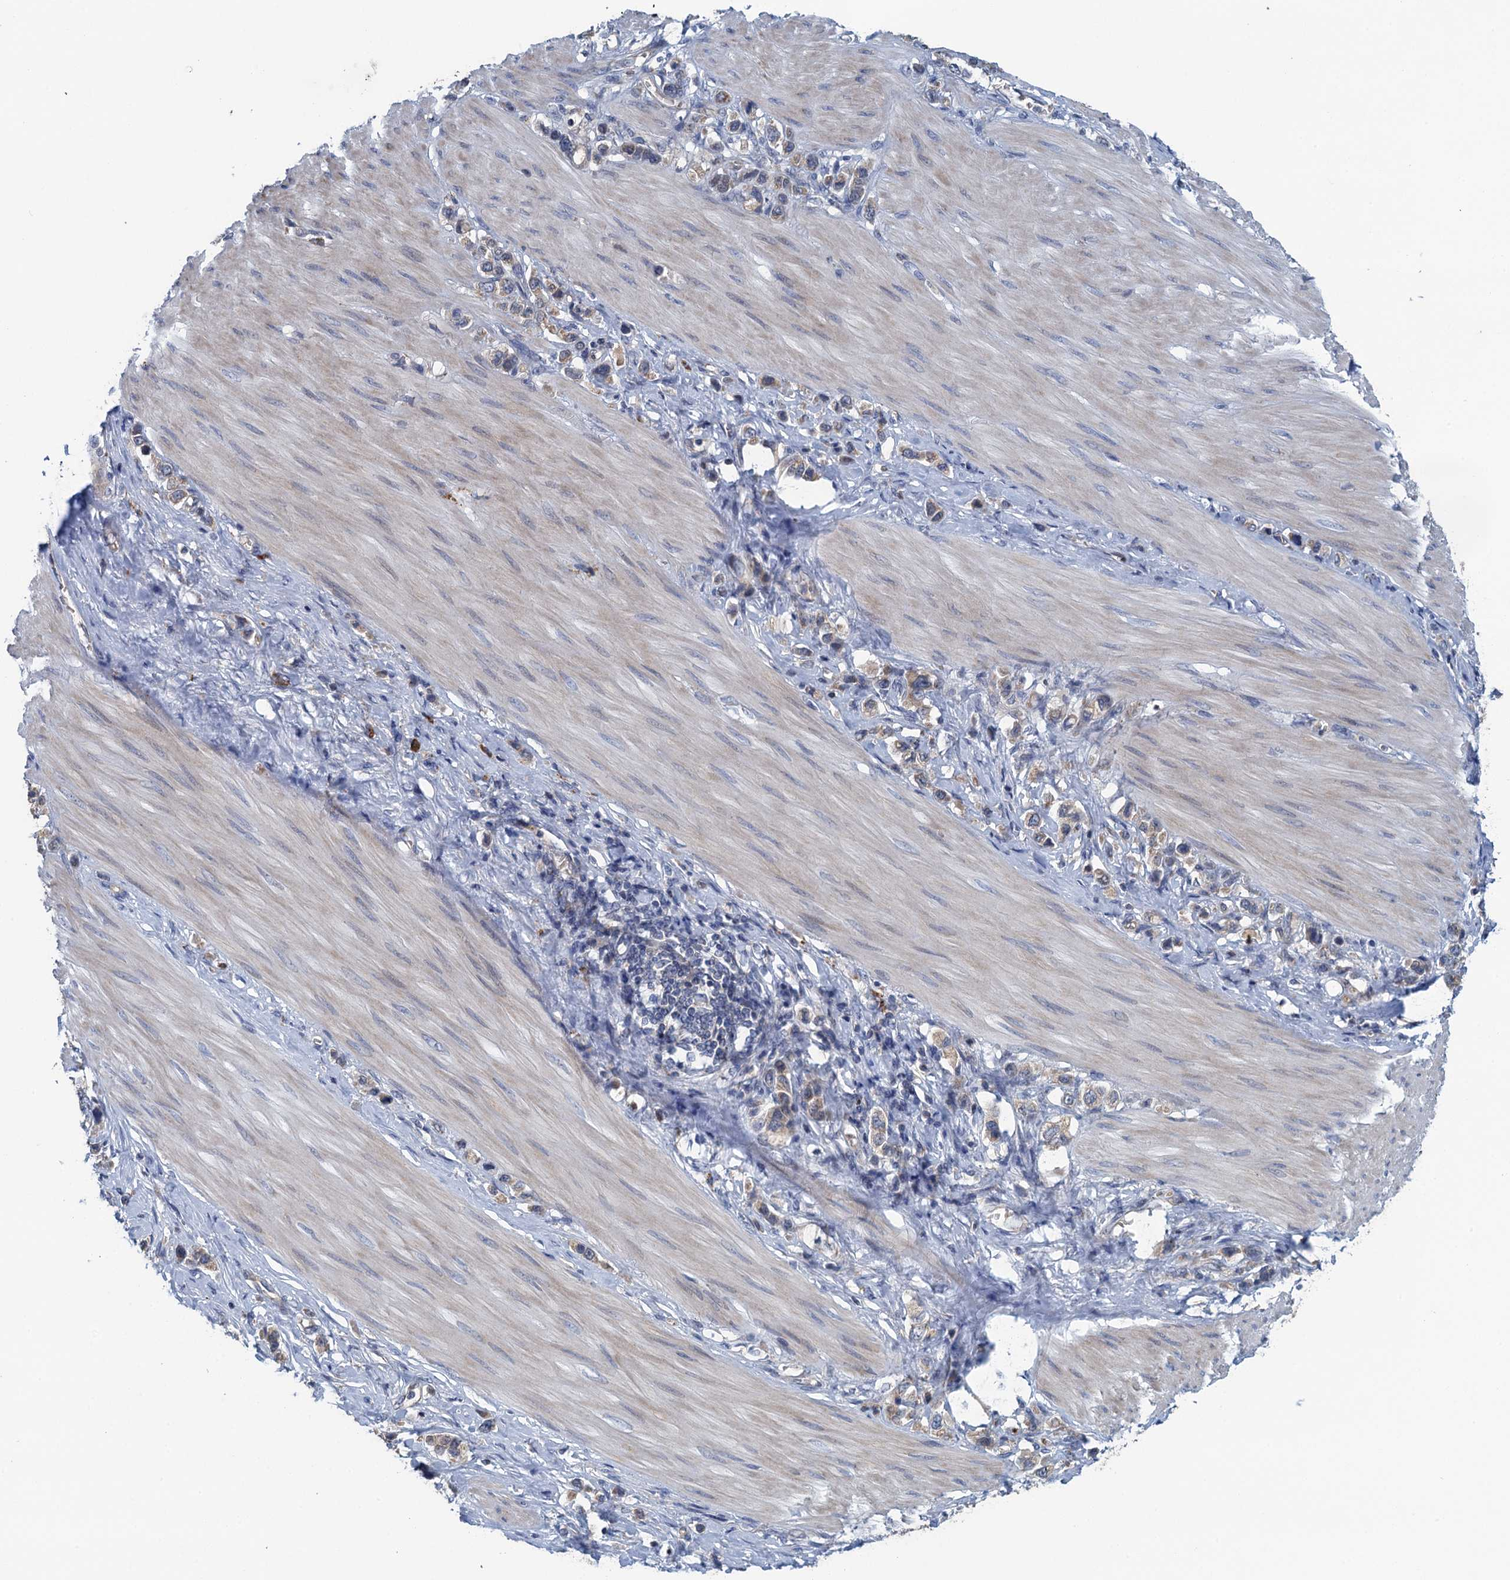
{"staining": {"intensity": "weak", "quantity": "25%-75%", "location": "cytoplasmic/membranous"}, "tissue": "stomach cancer", "cell_type": "Tumor cells", "image_type": "cancer", "snomed": [{"axis": "morphology", "description": "Adenocarcinoma, NOS"}, {"axis": "topography", "description": "Stomach"}], "caption": "The immunohistochemical stain labels weak cytoplasmic/membranous positivity in tumor cells of stomach cancer tissue.", "gene": "KBTBD8", "patient": {"sex": "female", "age": 65}}